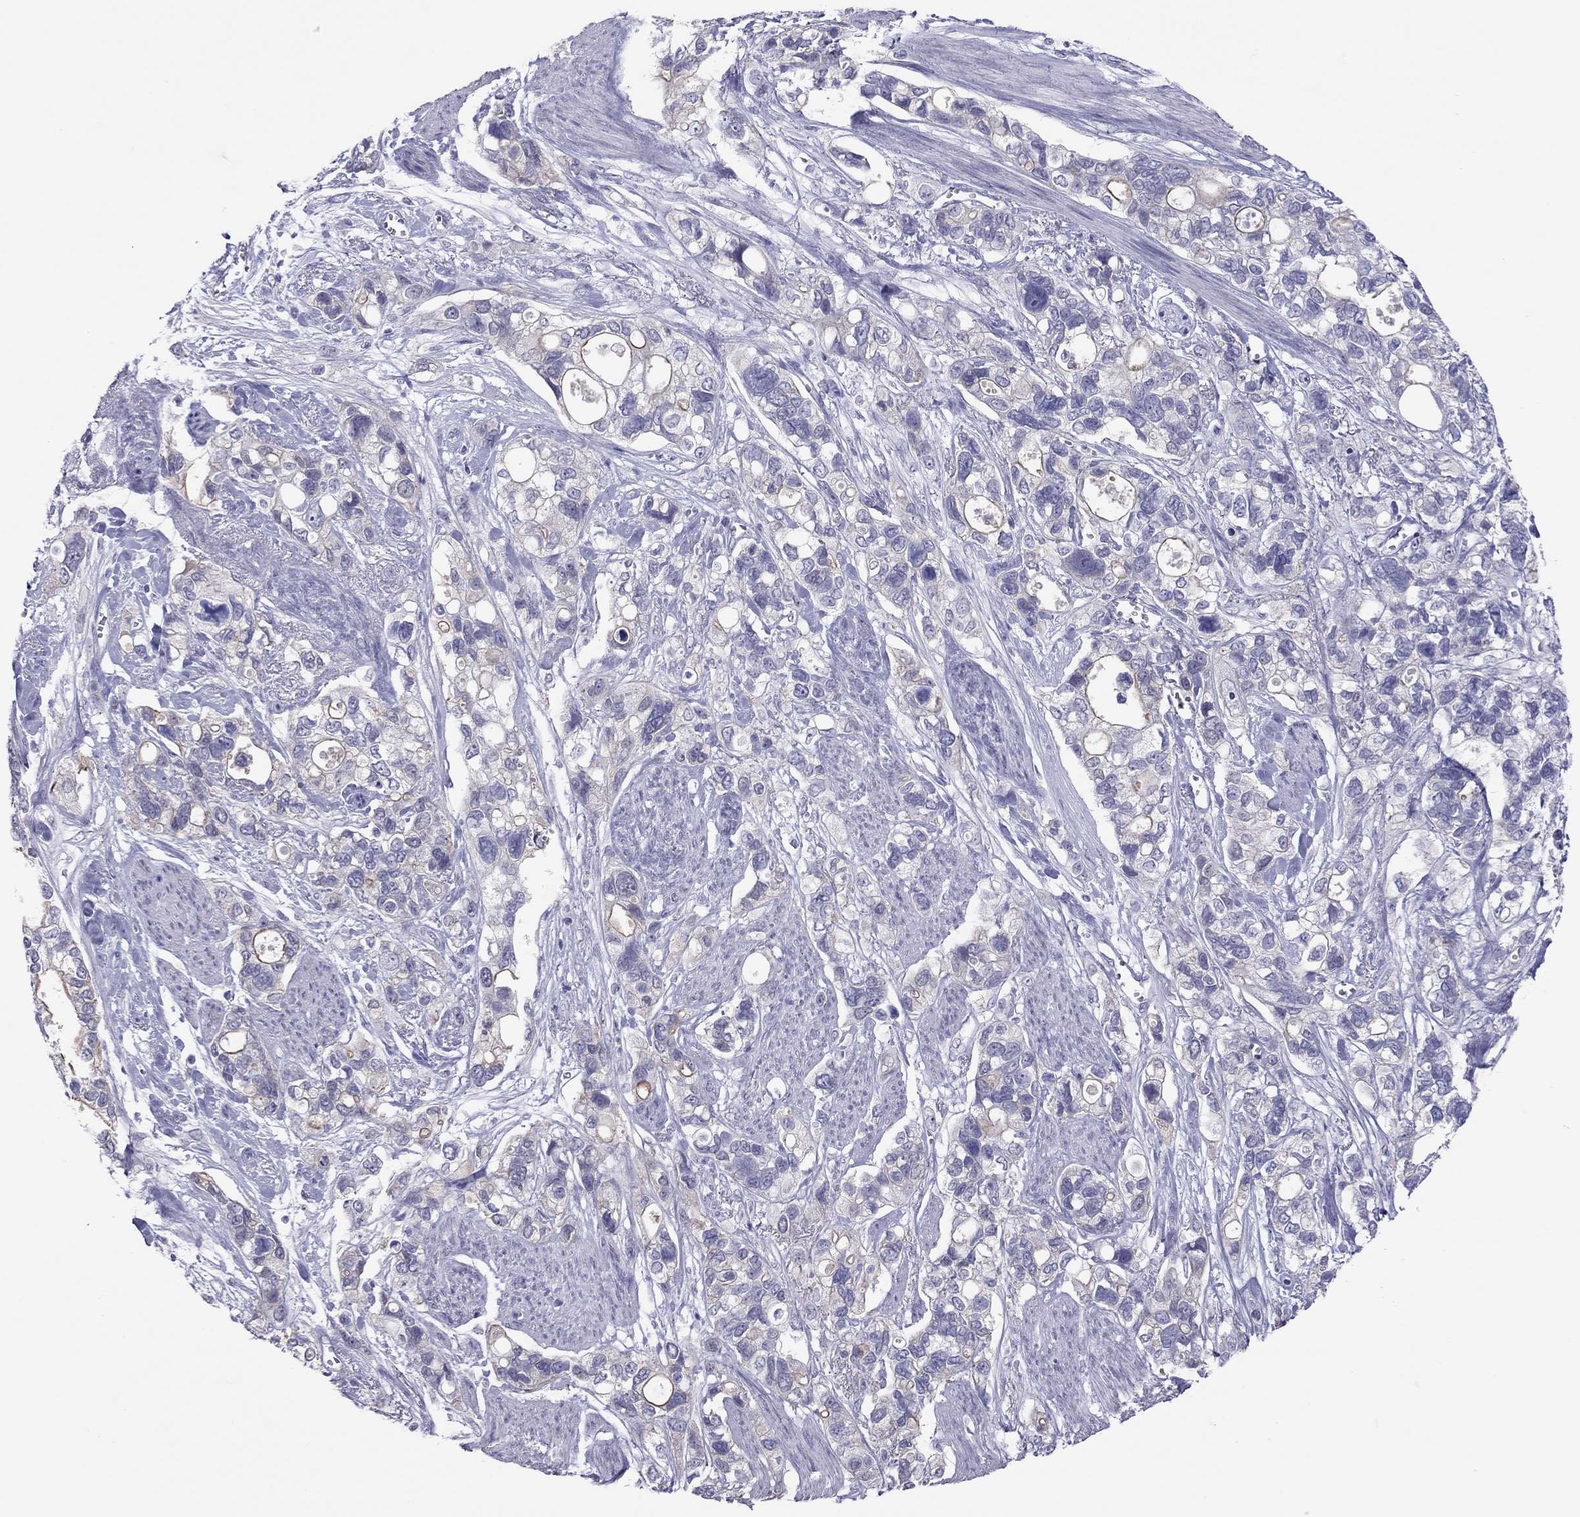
{"staining": {"intensity": "weak", "quantity": "<25%", "location": "cytoplasmic/membranous"}, "tissue": "stomach cancer", "cell_type": "Tumor cells", "image_type": "cancer", "snomed": [{"axis": "morphology", "description": "Adenocarcinoma, NOS"}, {"axis": "topography", "description": "Stomach, upper"}], "caption": "Immunohistochemistry histopathology image of stomach cancer (adenocarcinoma) stained for a protein (brown), which exhibits no positivity in tumor cells.", "gene": "JHY", "patient": {"sex": "female", "age": 81}}